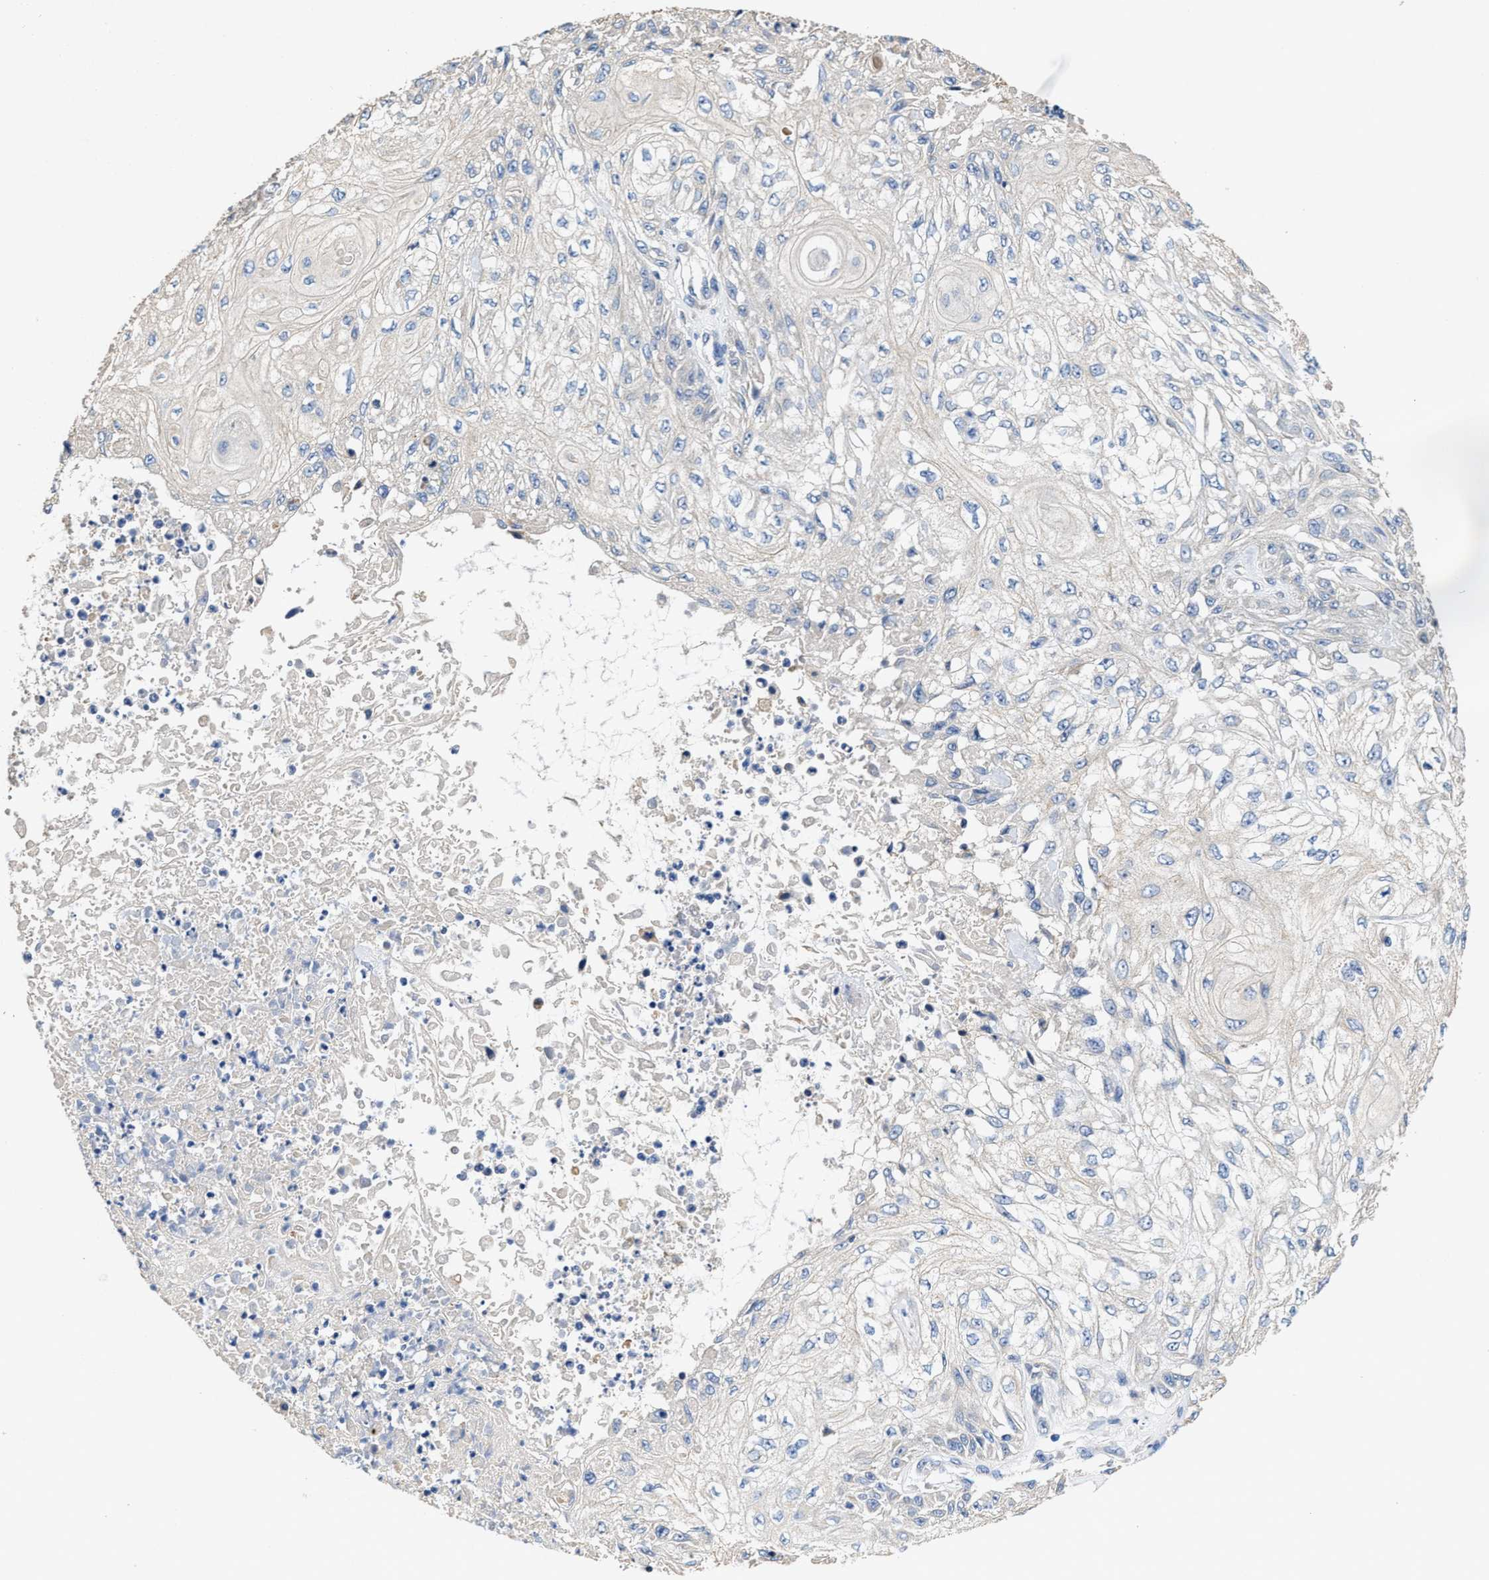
{"staining": {"intensity": "negative", "quantity": "none", "location": "none"}, "tissue": "skin cancer", "cell_type": "Tumor cells", "image_type": "cancer", "snomed": [{"axis": "morphology", "description": "Squamous cell carcinoma, NOS"}, {"axis": "morphology", "description": "Squamous cell carcinoma, metastatic, NOS"}, {"axis": "topography", "description": "Skin"}, {"axis": "topography", "description": "Lymph node"}], "caption": "Tumor cells are negative for protein expression in human skin metastatic squamous cell carcinoma. (DAB (3,3'-diaminobenzidine) IHC visualized using brightfield microscopy, high magnification).", "gene": "PEG10", "patient": {"sex": "male", "age": 75}}